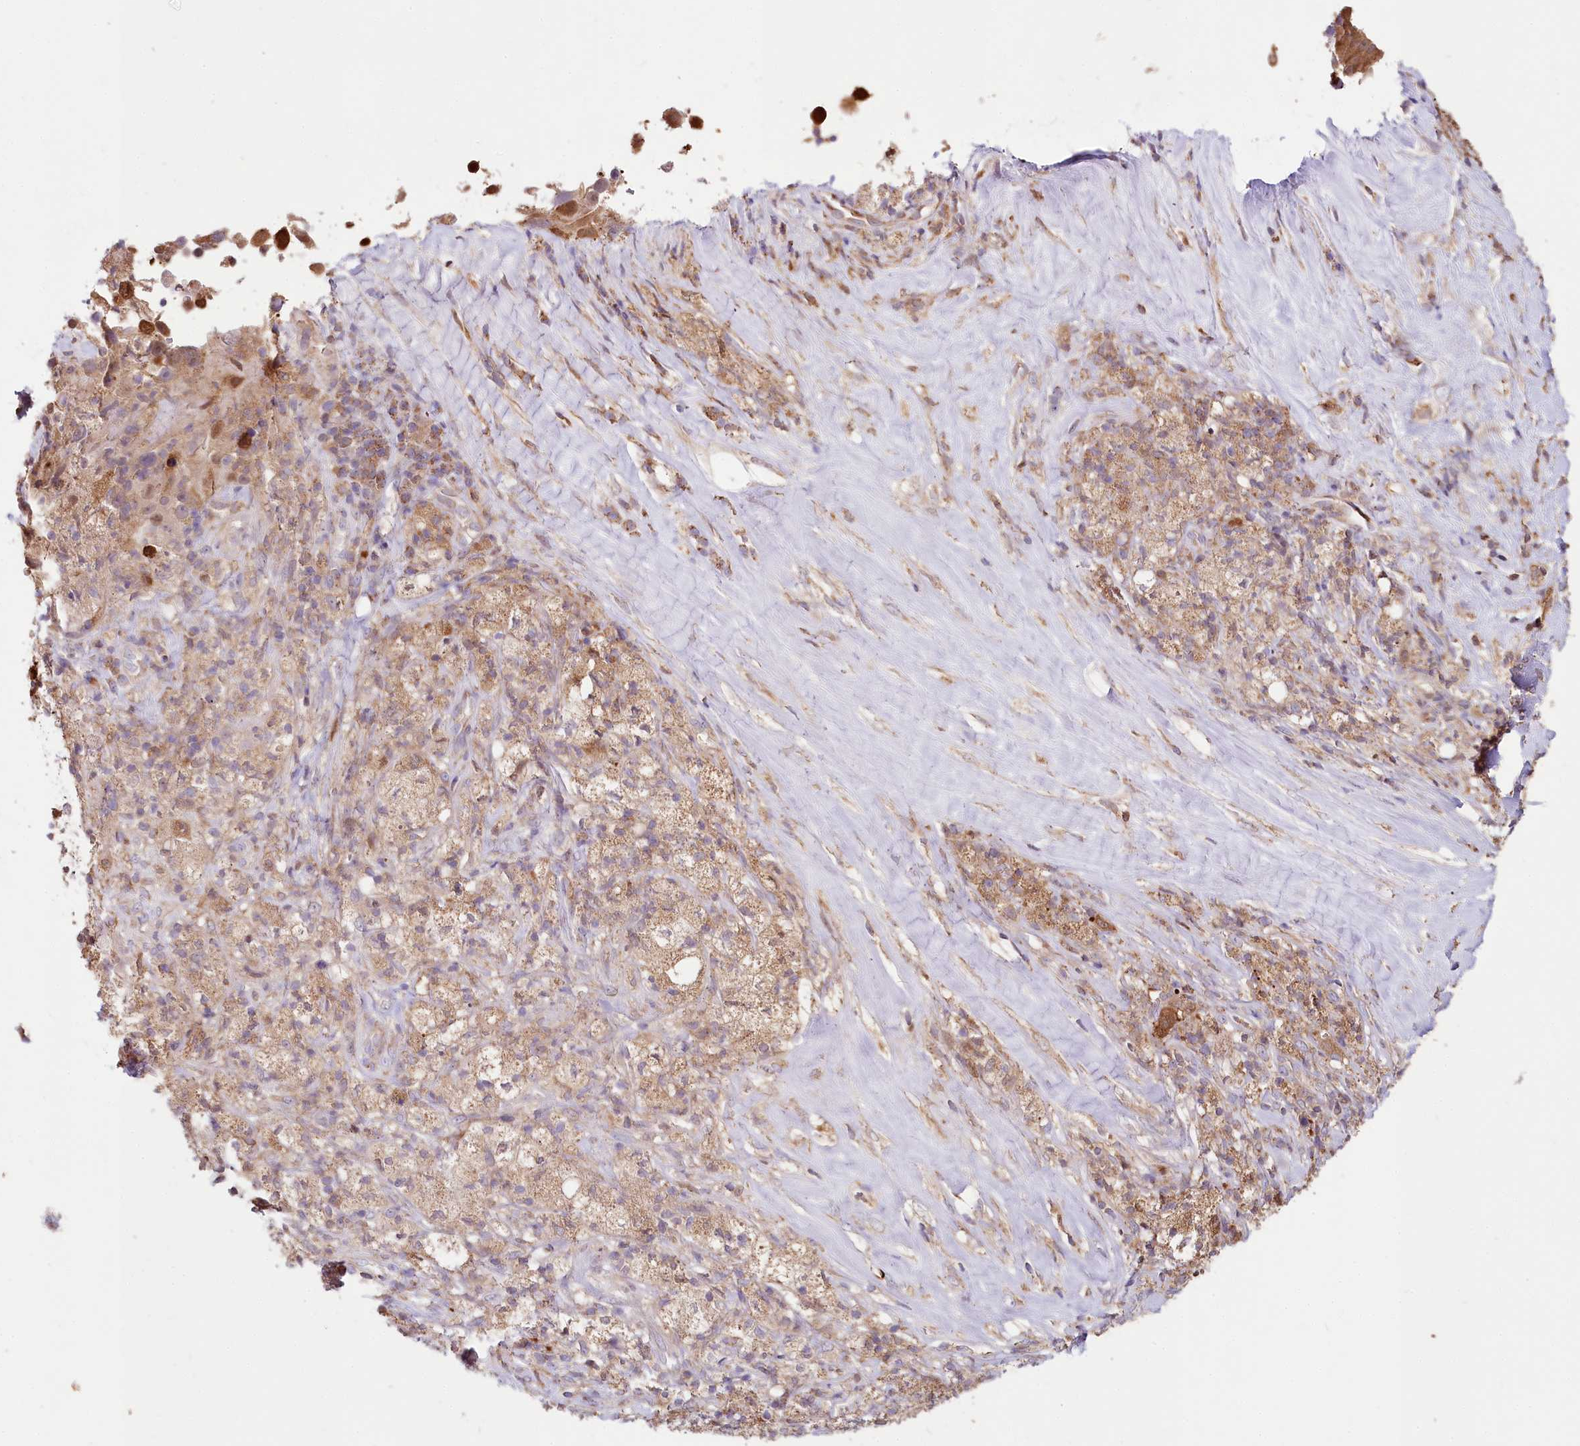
{"staining": {"intensity": "moderate", "quantity": ">75%", "location": "cytoplasmic/membranous"}, "tissue": "melanoma", "cell_type": "Tumor cells", "image_type": "cancer", "snomed": [{"axis": "morphology", "description": "Malignant melanoma, Metastatic site"}, {"axis": "topography", "description": "Lymph node"}], "caption": "High-magnification brightfield microscopy of melanoma stained with DAB (brown) and counterstained with hematoxylin (blue). tumor cells exhibit moderate cytoplasmic/membranous positivity is seen in approximately>75% of cells.", "gene": "TASOR2", "patient": {"sex": "male", "age": 62}}